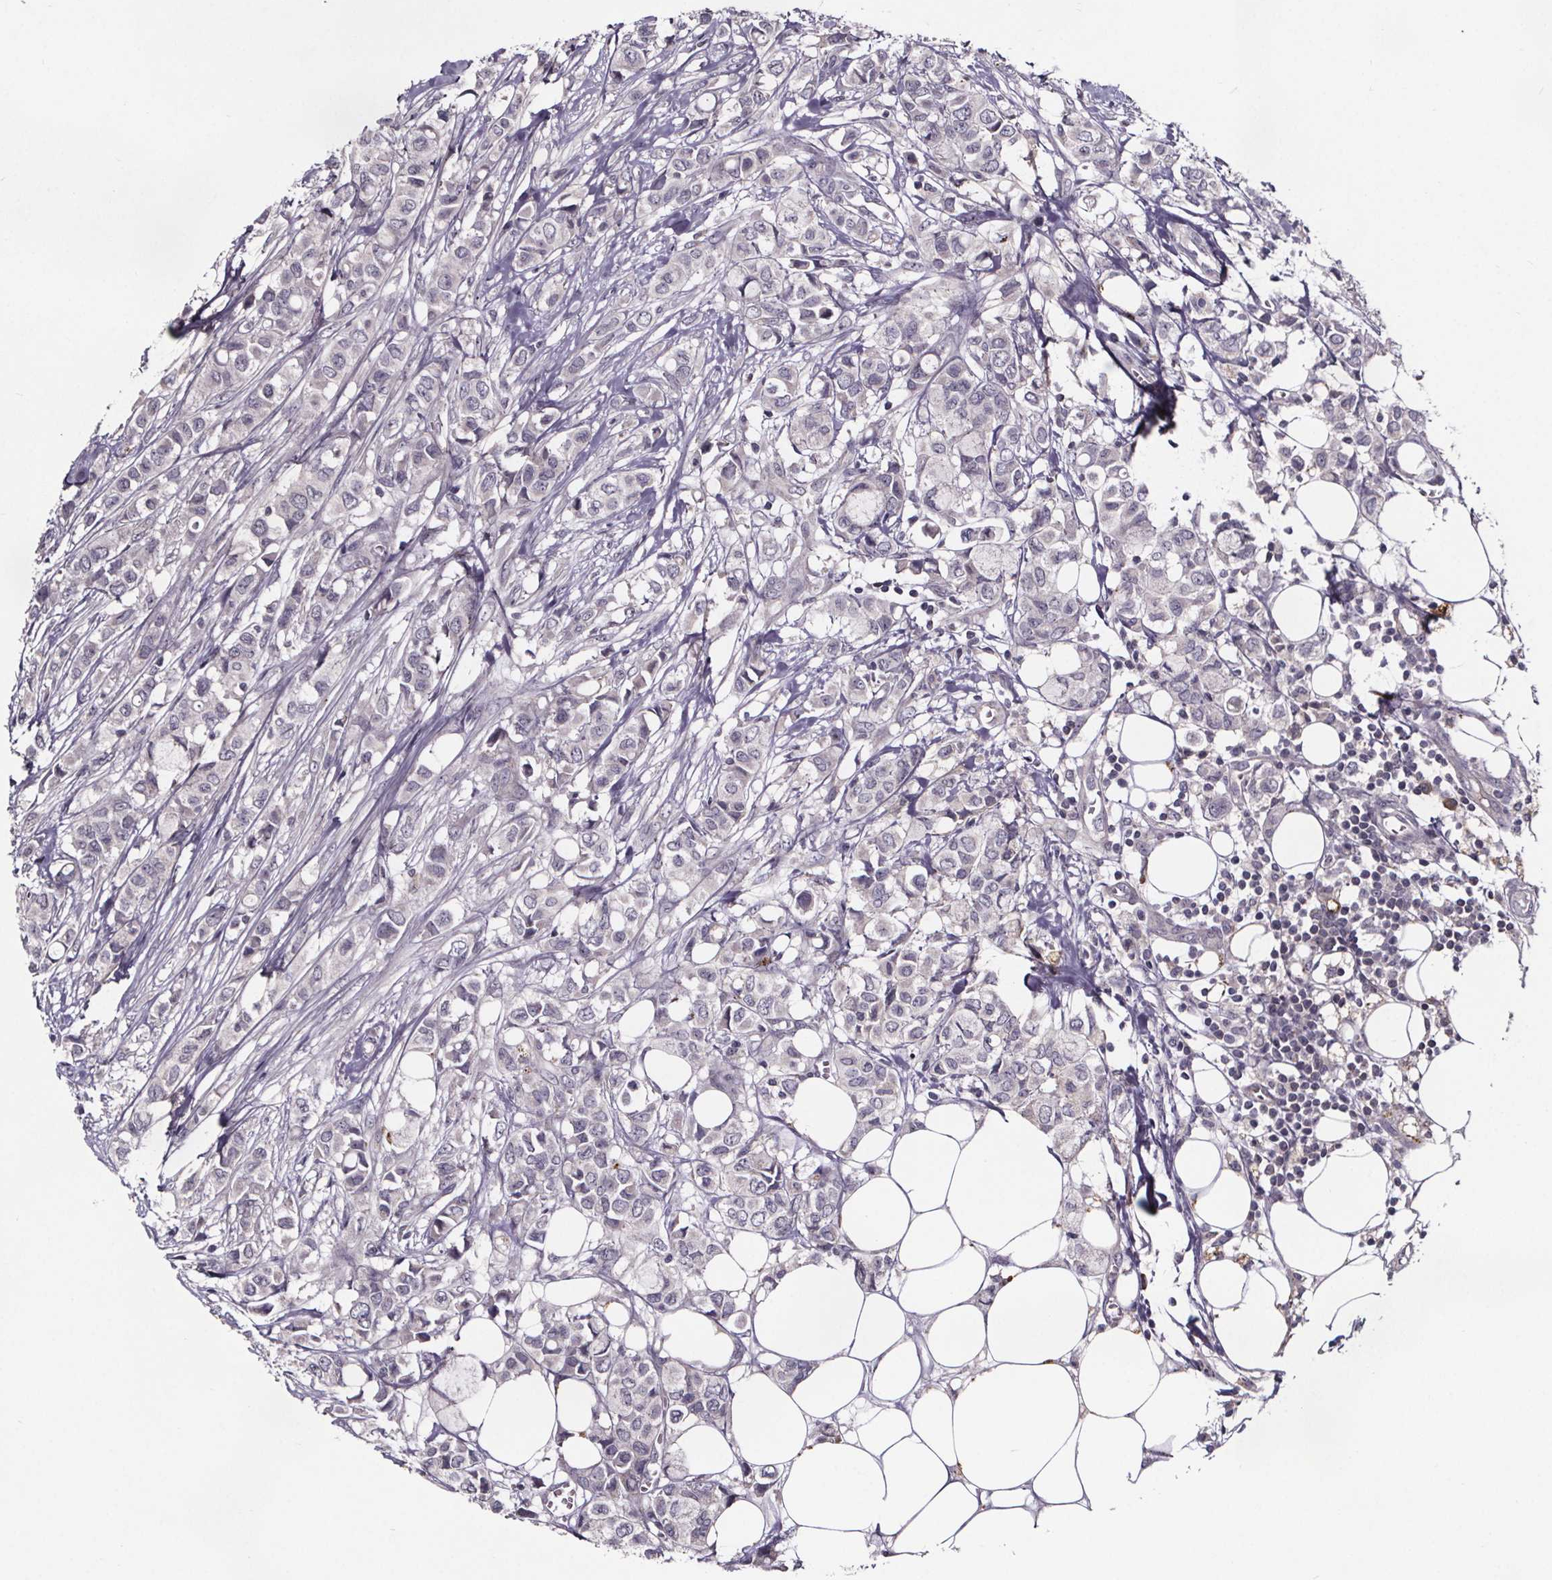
{"staining": {"intensity": "negative", "quantity": "none", "location": "none"}, "tissue": "breast cancer", "cell_type": "Tumor cells", "image_type": "cancer", "snomed": [{"axis": "morphology", "description": "Duct carcinoma"}, {"axis": "topography", "description": "Breast"}], "caption": "The immunohistochemistry (IHC) micrograph has no significant positivity in tumor cells of breast cancer tissue.", "gene": "NPHP4", "patient": {"sex": "female", "age": 85}}